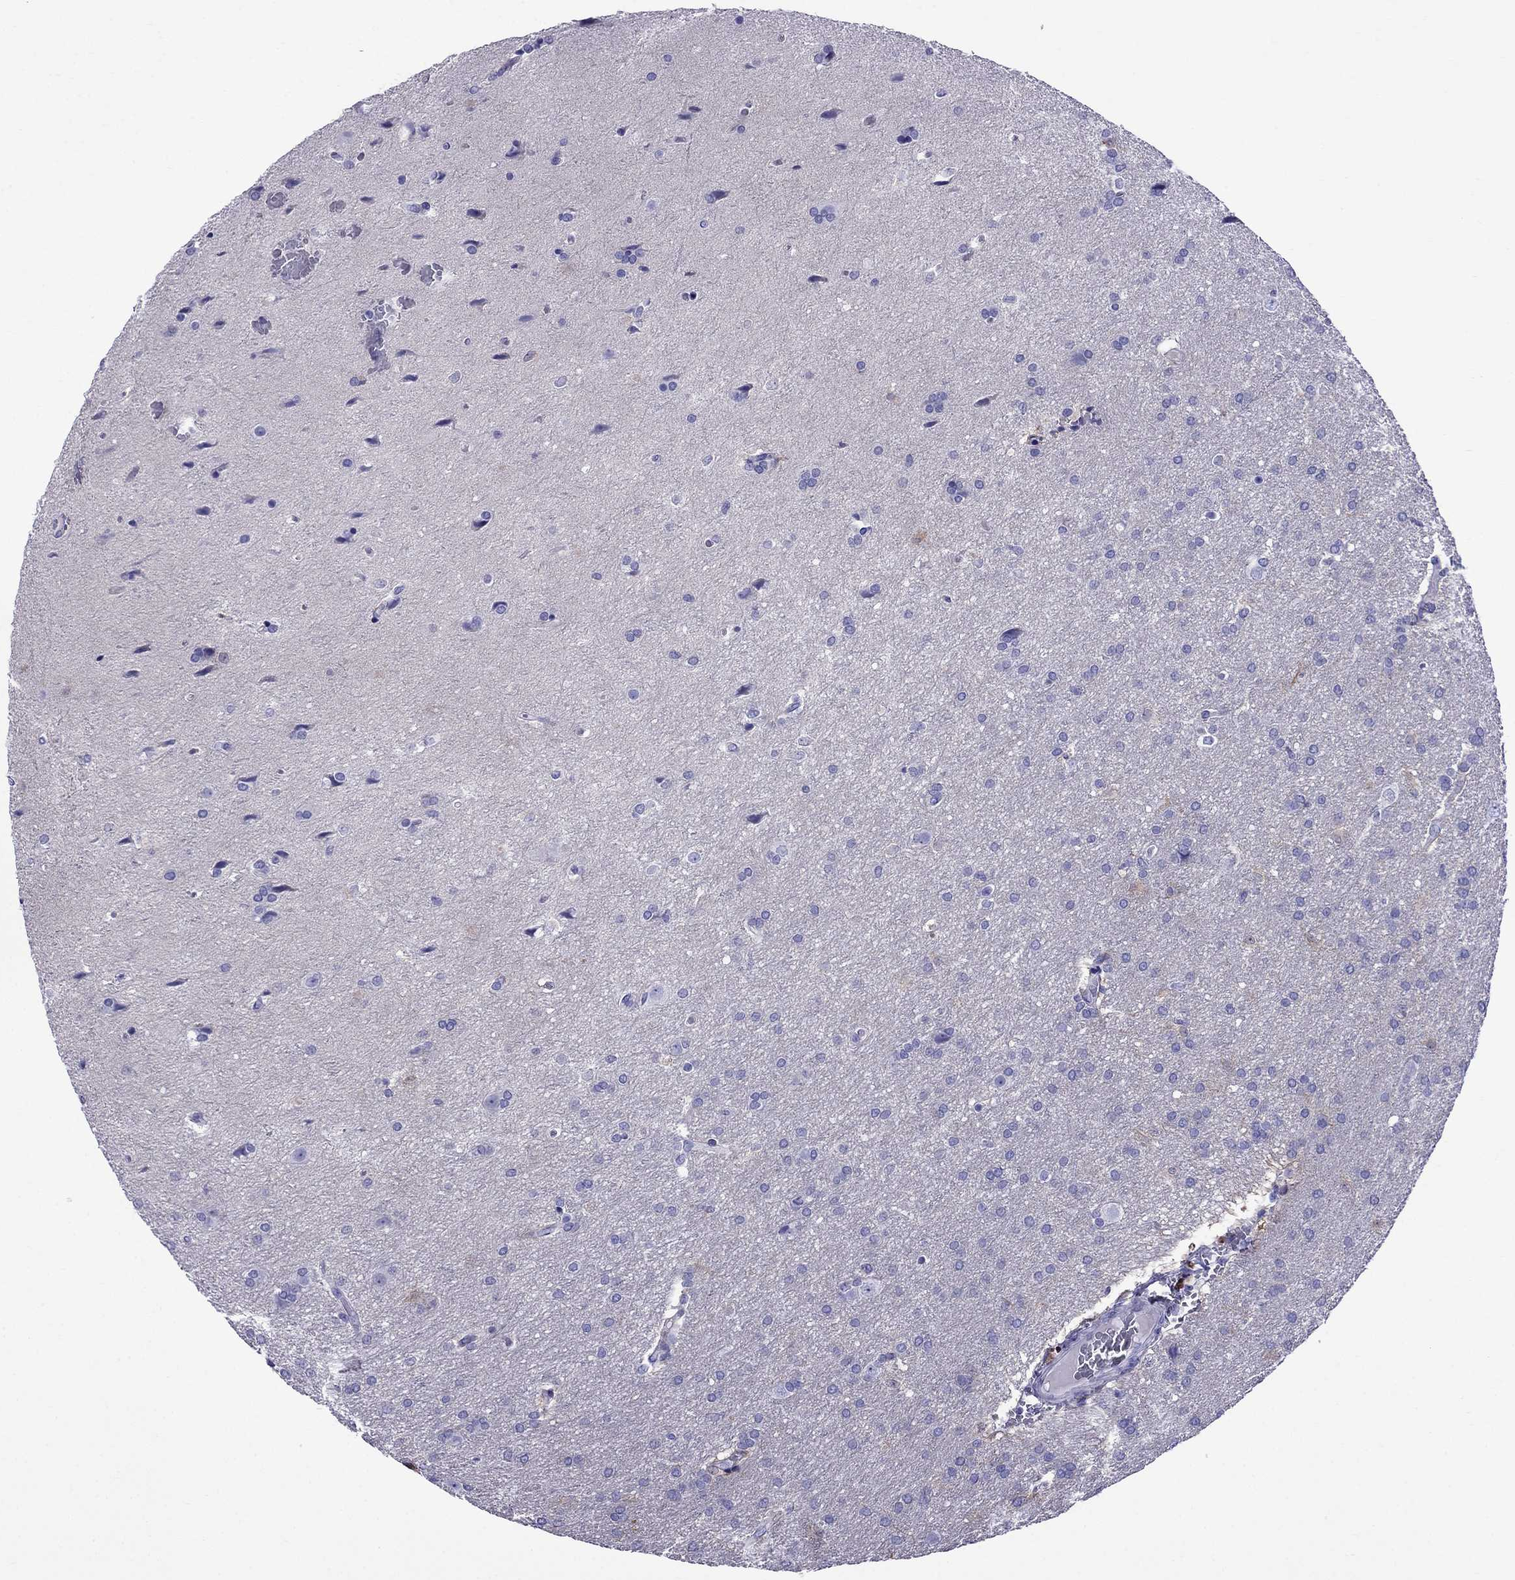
{"staining": {"intensity": "negative", "quantity": "none", "location": "none"}, "tissue": "glioma", "cell_type": "Tumor cells", "image_type": "cancer", "snomed": [{"axis": "morphology", "description": "Glioma, malignant, Low grade"}, {"axis": "topography", "description": "Brain"}], "caption": "A high-resolution histopathology image shows immunohistochemistry staining of glioma, which displays no significant expression in tumor cells.", "gene": "CRYBA1", "patient": {"sex": "female", "age": 32}}